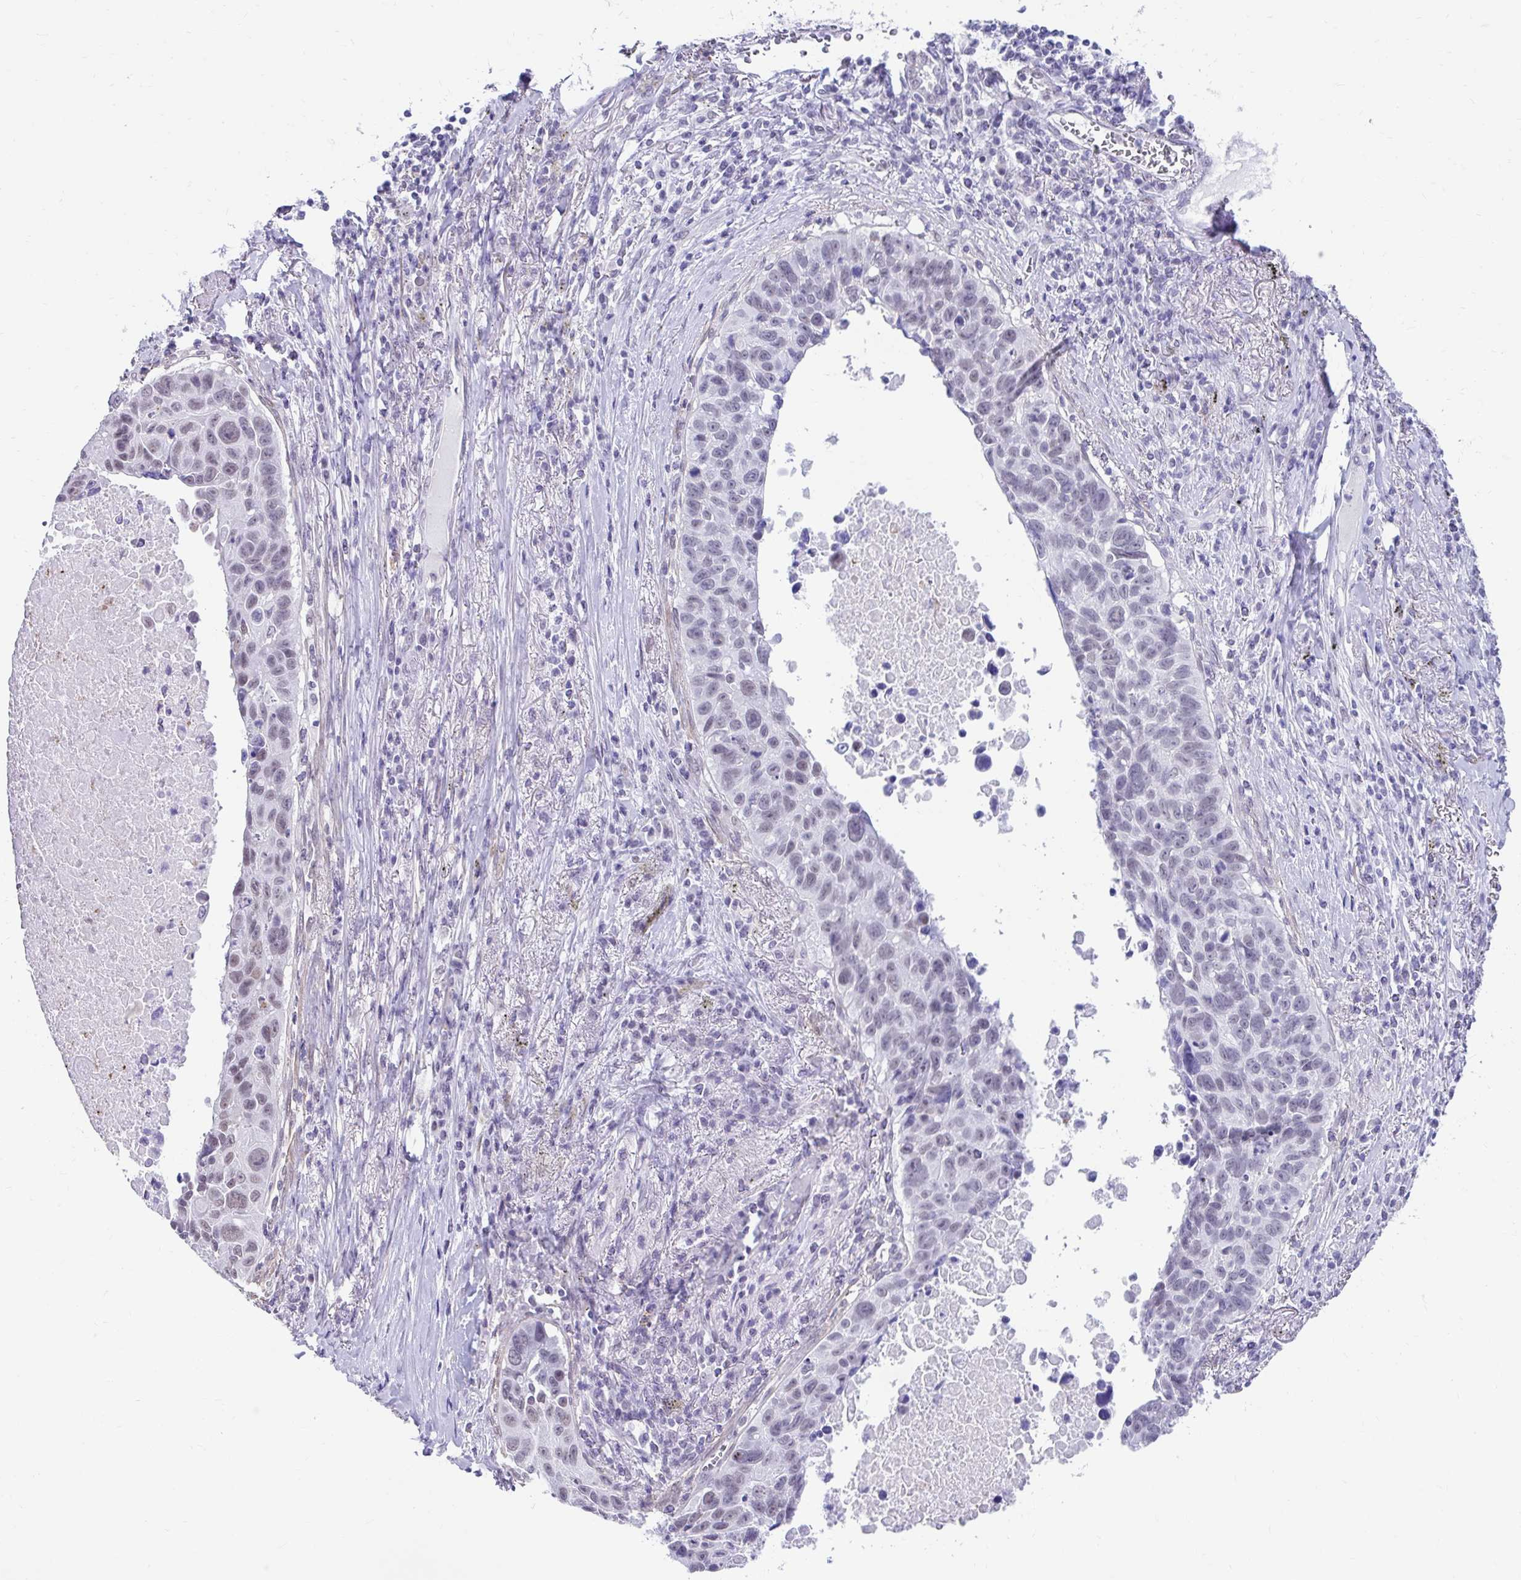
{"staining": {"intensity": "weak", "quantity": "<25%", "location": "nuclear"}, "tissue": "lung cancer", "cell_type": "Tumor cells", "image_type": "cancer", "snomed": [{"axis": "morphology", "description": "Squamous cell carcinoma, NOS"}, {"axis": "topography", "description": "Lung"}], "caption": "Immunohistochemistry micrograph of lung squamous cell carcinoma stained for a protein (brown), which shows no expression in tumor cells. (DAB immunohistochemistry visualized using brightfield microscopy, high magnification).", "gene": "DCAF17", "patient": {"sex": "male", "age": 66}}